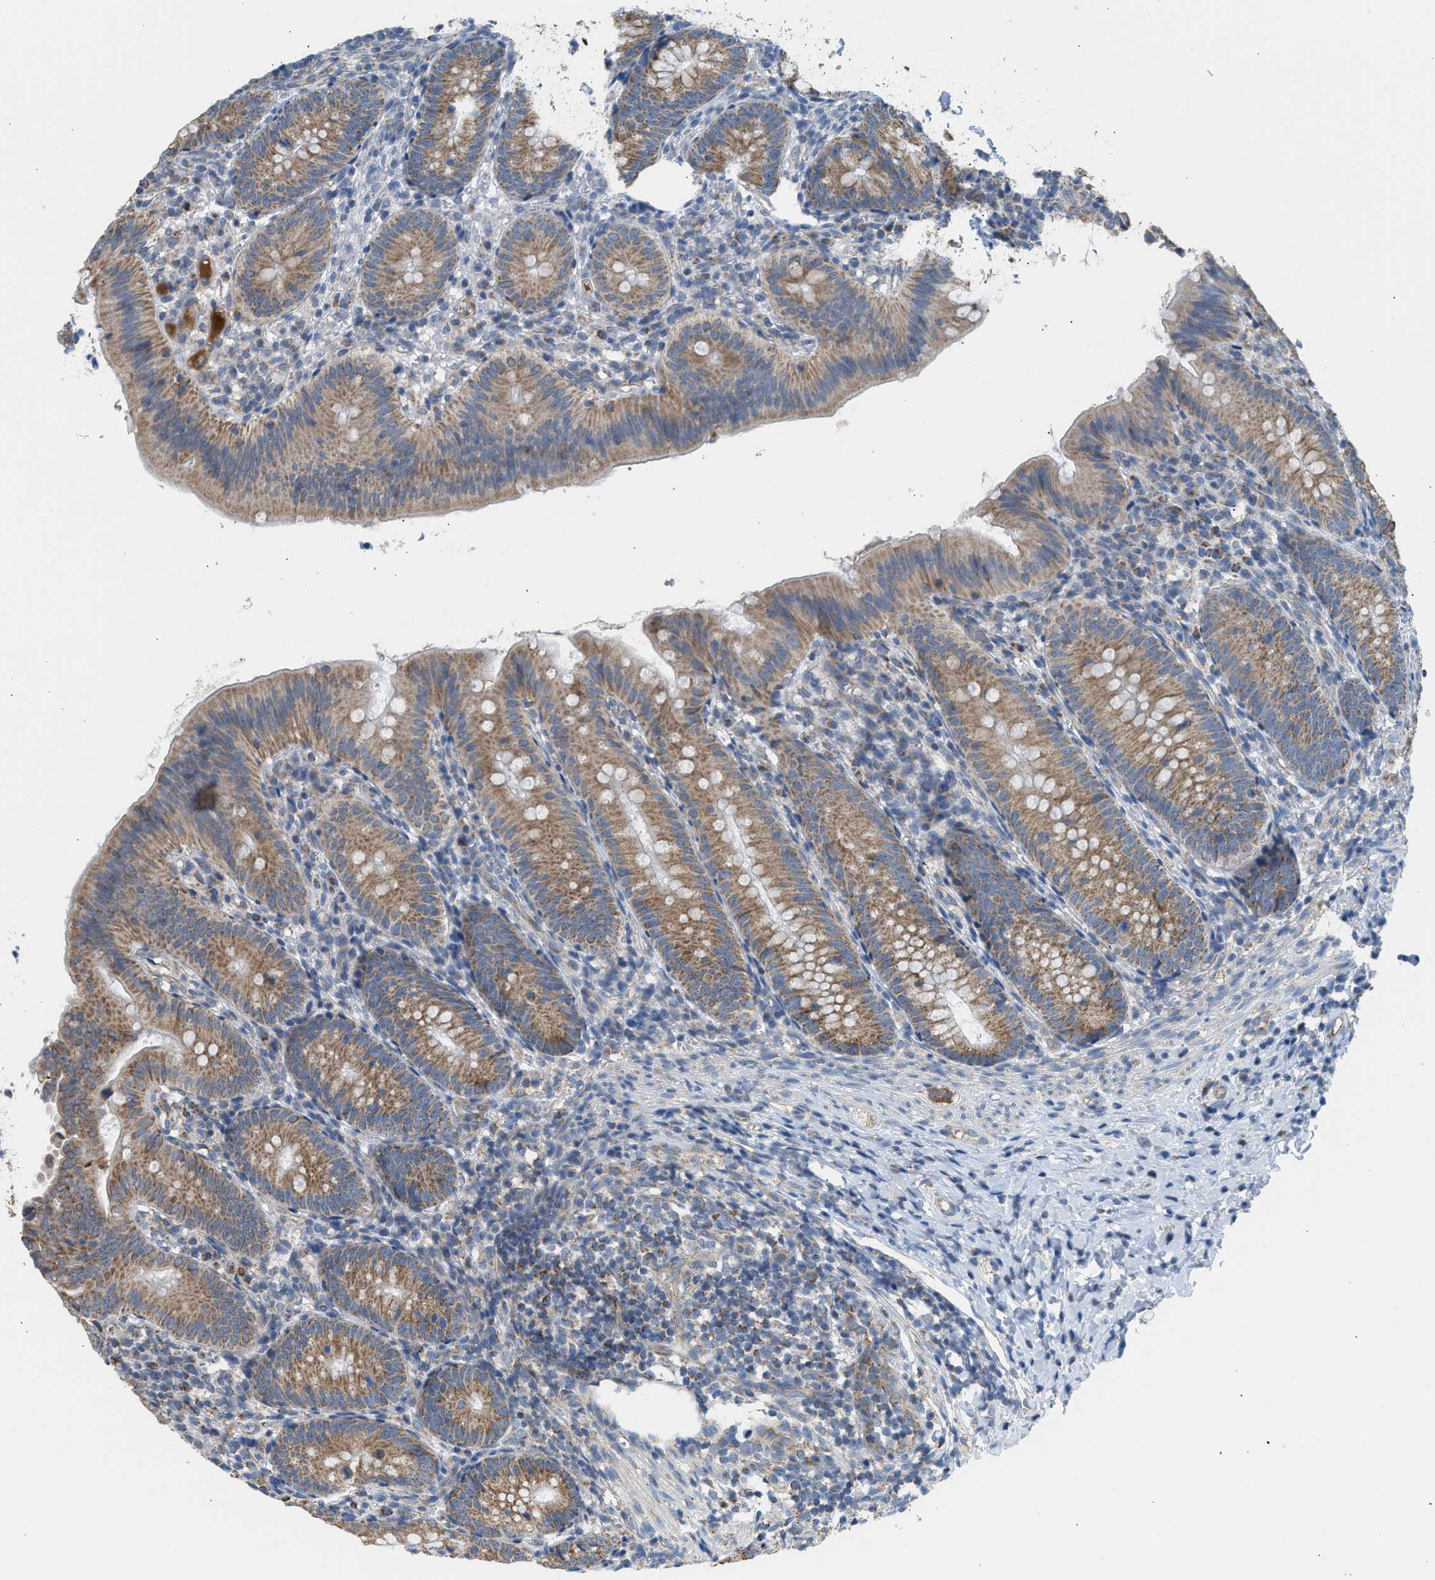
{"staining": {"intensity": "moderate", "quantity": ">75%", "location": "cytoplasmic/membranous"}, "tissue": "appendix", "cell_type": "Glandular cells", "image_type": "normal", "snomed": [{"axis": "morphology", "description": "Normal tissue, NOS"}, {"axis": "topography", "description": "Appendix"}], "caption": "Appendix stained with a protein marker shows moderate staining in glandular cells.", "gene": "GOT2", "patient": {"sex": "male", "age": 1}}